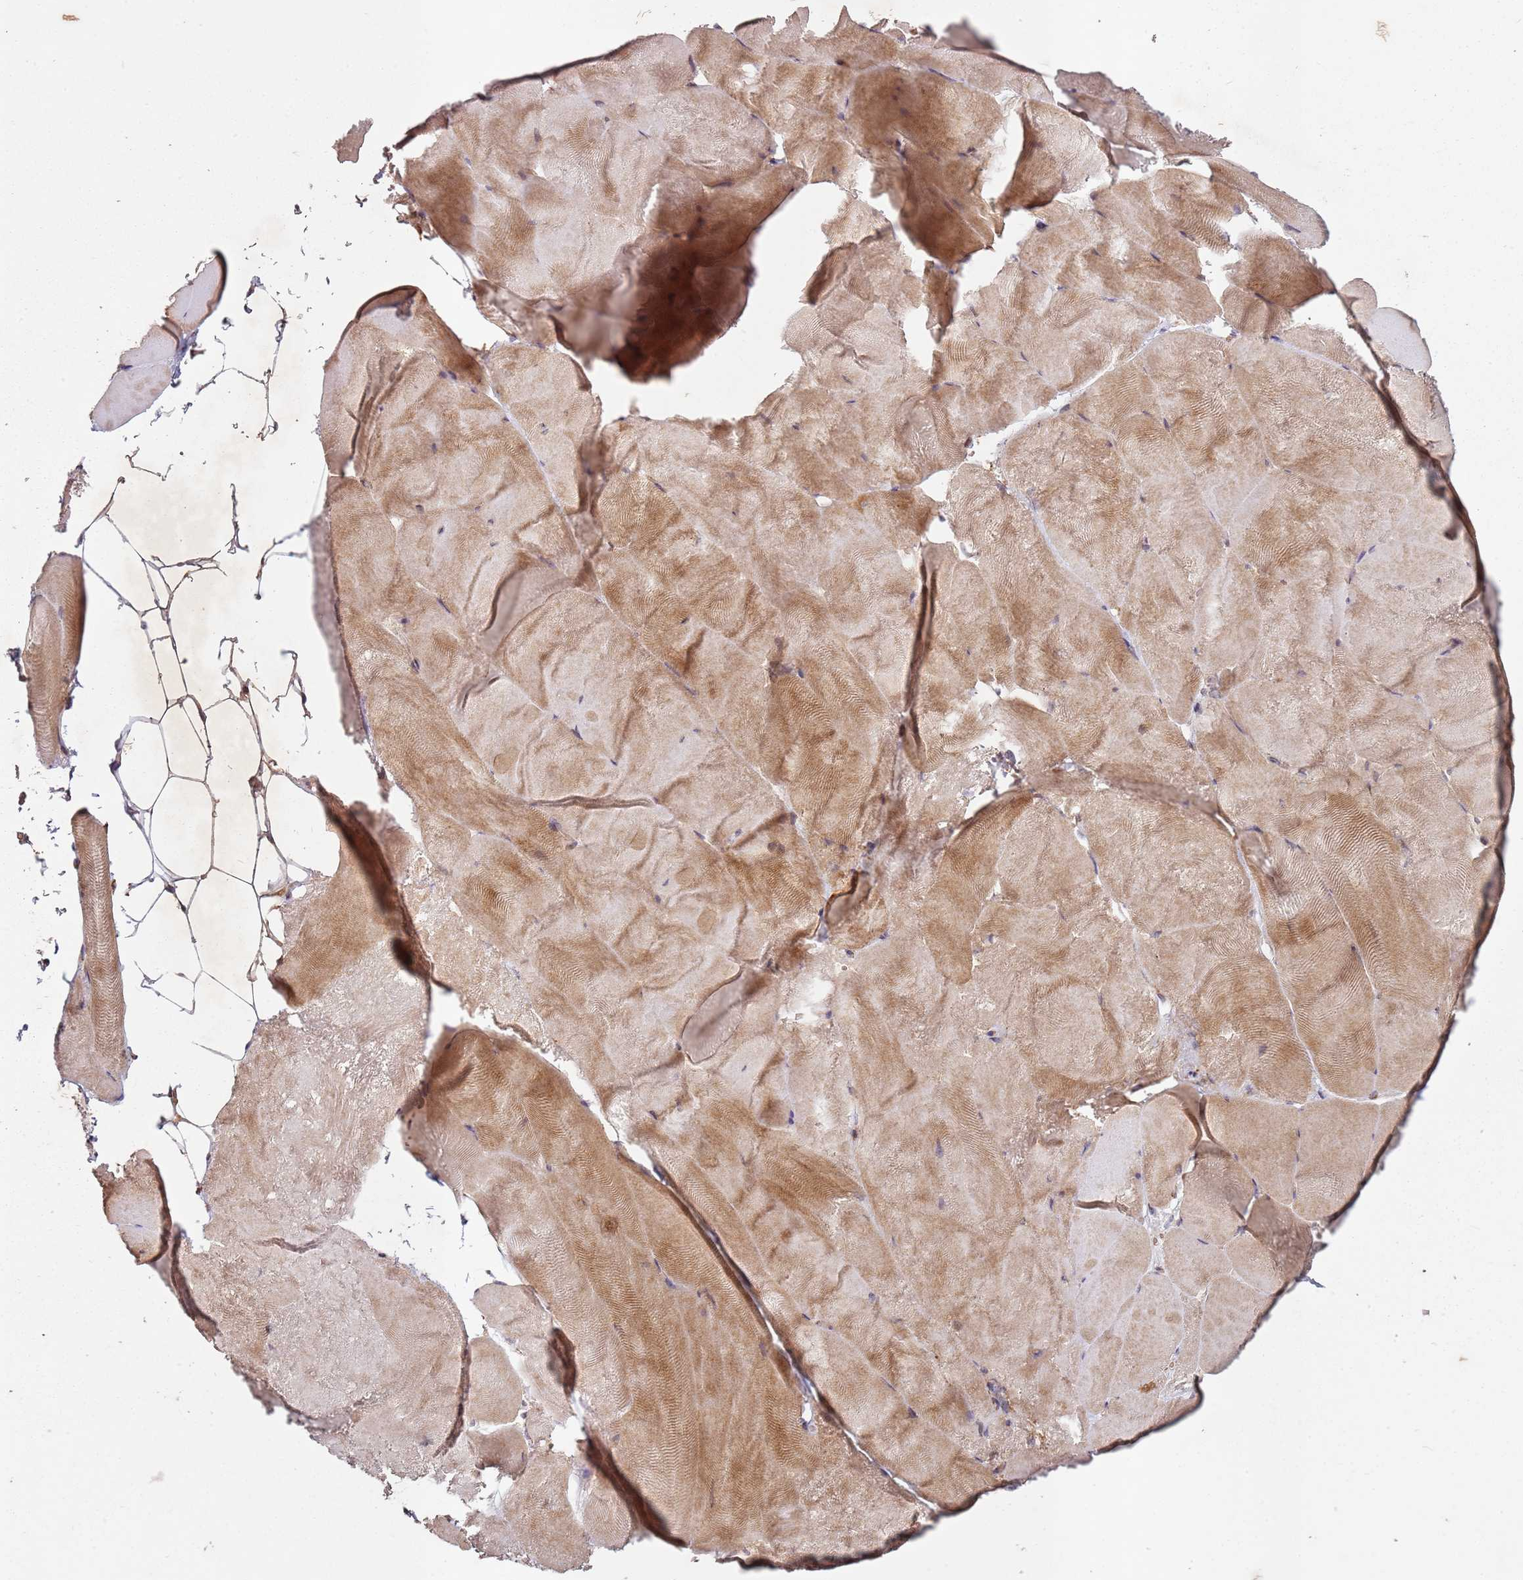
{"staining": {"intensity": "moderate", "quantity": "25%-75%", "location": "cytoplasmic/membranous"}, "tissue": "skeletal muscle", "cell_type": "Myocytes", "image_type": "normal", "snomed": [{"axis": "morphology", "description": "Normal tissue, NOS"}, {"axis": "topography", "description": "Skeletal muscle"}], "caption": "Immunohistochemistry of unremarkable skeletal muscle exhibits medium levels of moderate cytoplasmic/membranous staining in approximately 25%-75% of myocytes.", "gene": "ARFRP1", "patient": {"sex": "female", "age": 64}}